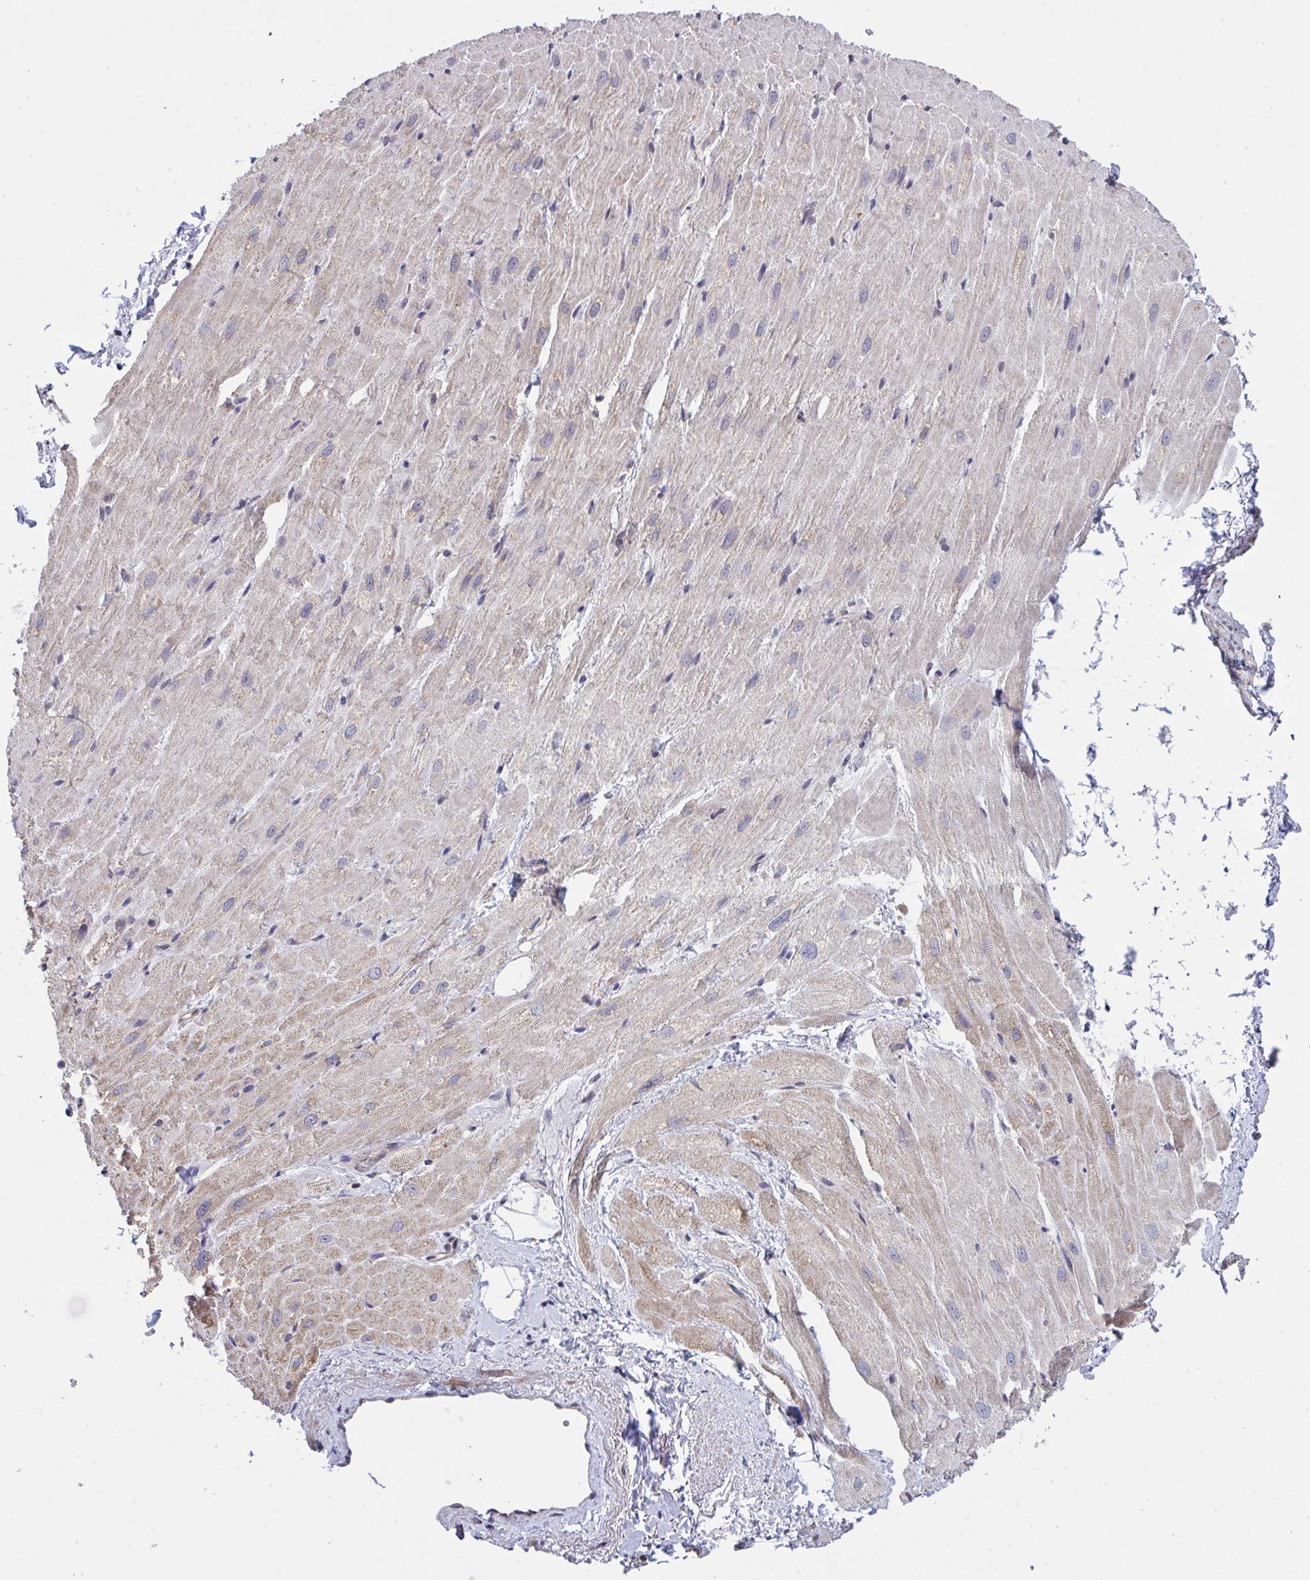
{"staining": {"intensity": "weak", "quantity": "<25%", "location": "cytoplasmic/membranous"}, "tissue": "heart muscle", "cell_type": "Cardiomyocytes", "image_type": "normal", "snomed": [{"axis": "morphology", "description": "Normal tissue, NOS"}, {"axis": "topography", "description": "Heart"}], "caption": "Cardiomyocytes show no significant protein staining in benign heart muscle. The staining was performed using DAB (3,3'-diaminobenzidine) to visualize the protein expression in brown, while the nuclei were stained in blue with hematoxylin (Magnification: 20x).", "gene": "PPM1H", "patient": {"sex": "male", "age": 62}}